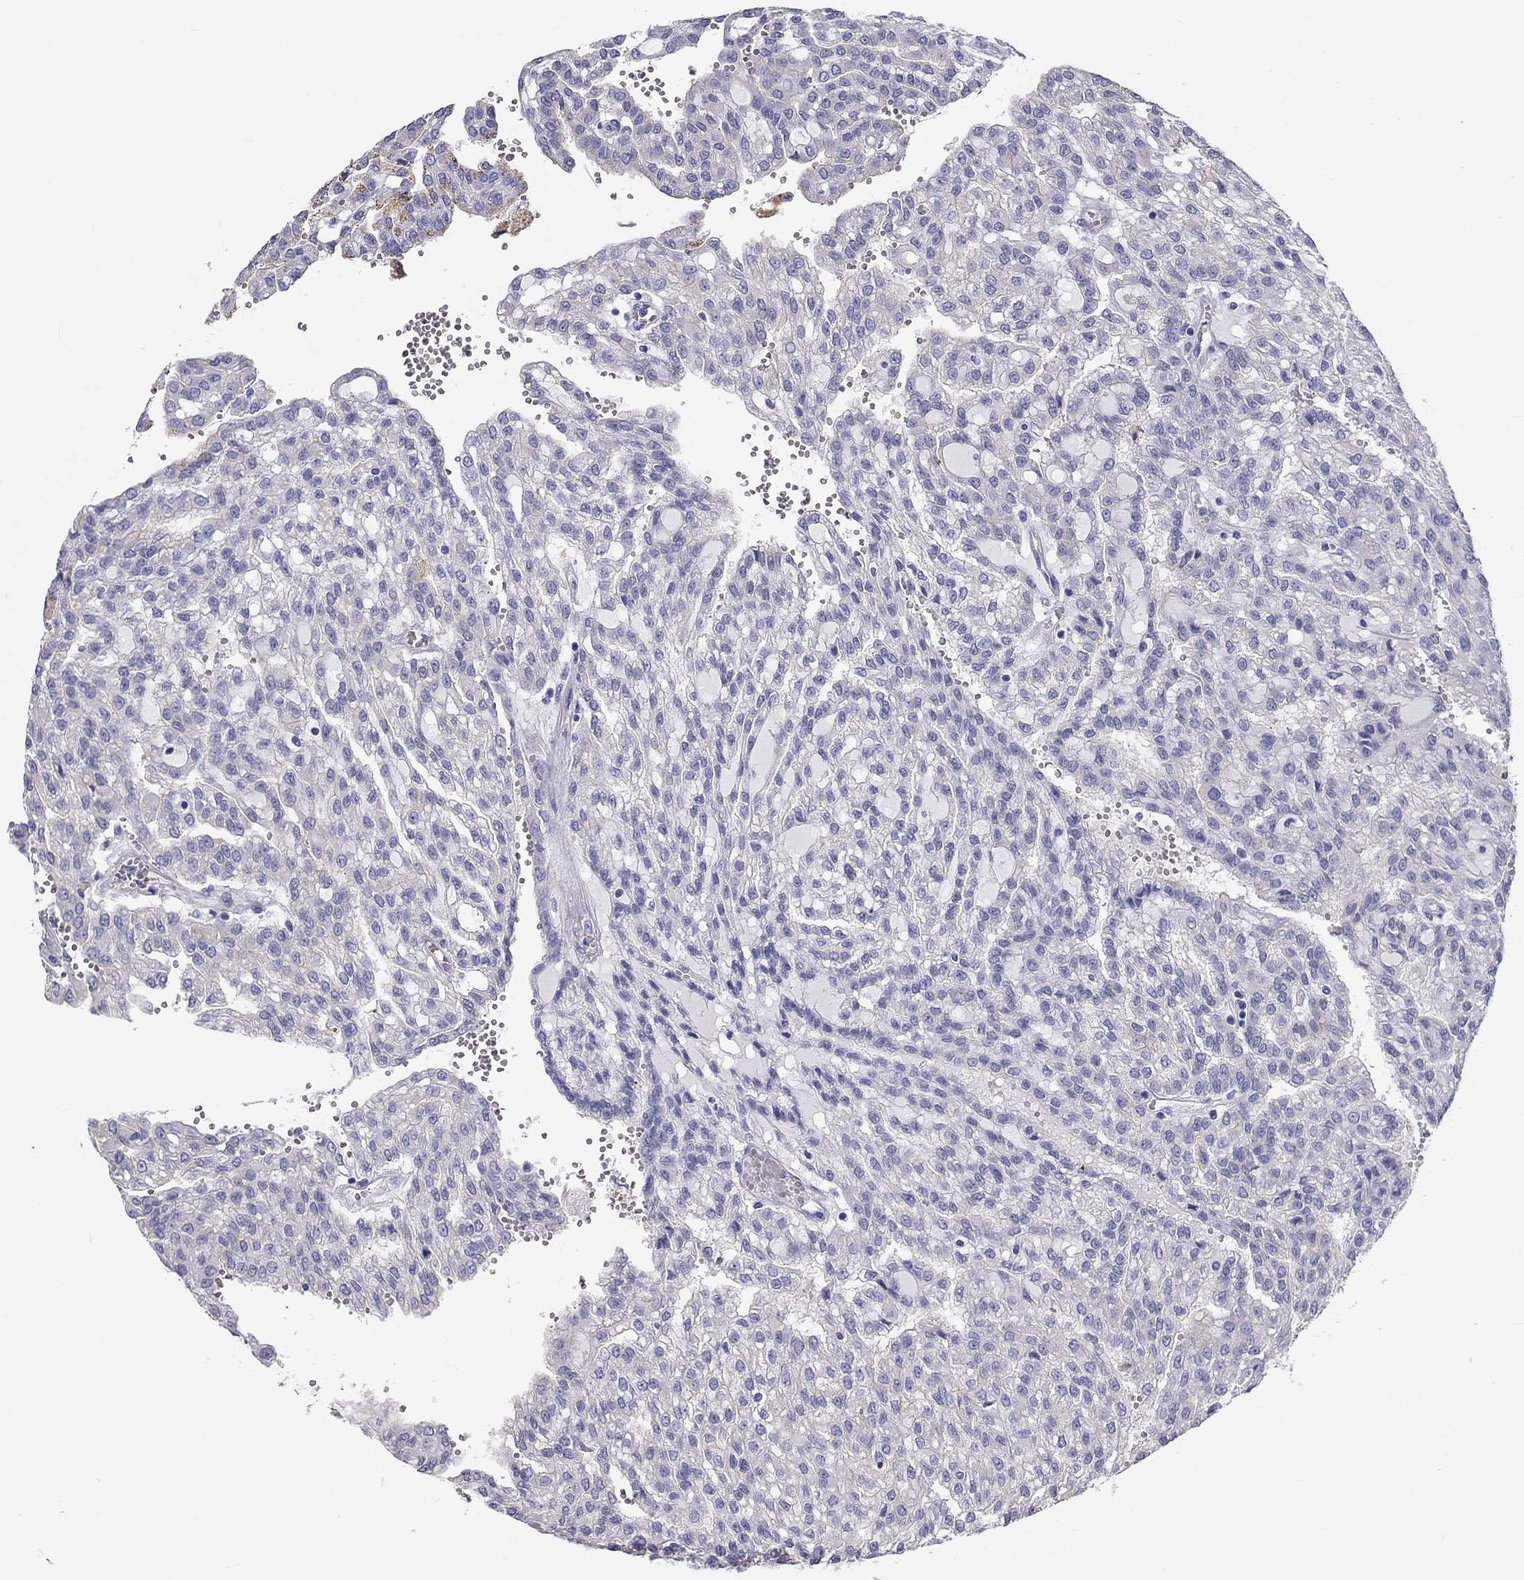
{"staining": {"intensity": "negative", "quantity": "none", "location": "none"}, "tissue": "renal cancer", "cell_type": "Tumor cells", "image_type": "cancer", "snomed": [{"axis": "morphology", "description": "Adenocarcinoma, NOS"}, {"axis": "topography", "description": "Kidney"}], "caption": "This is an IHC micrograph of renal cancer (adenocarcinoma). There is no staining in tumor cells.", "gene": "DNALI1", "patient": {"sex": "male", "age": 63}}